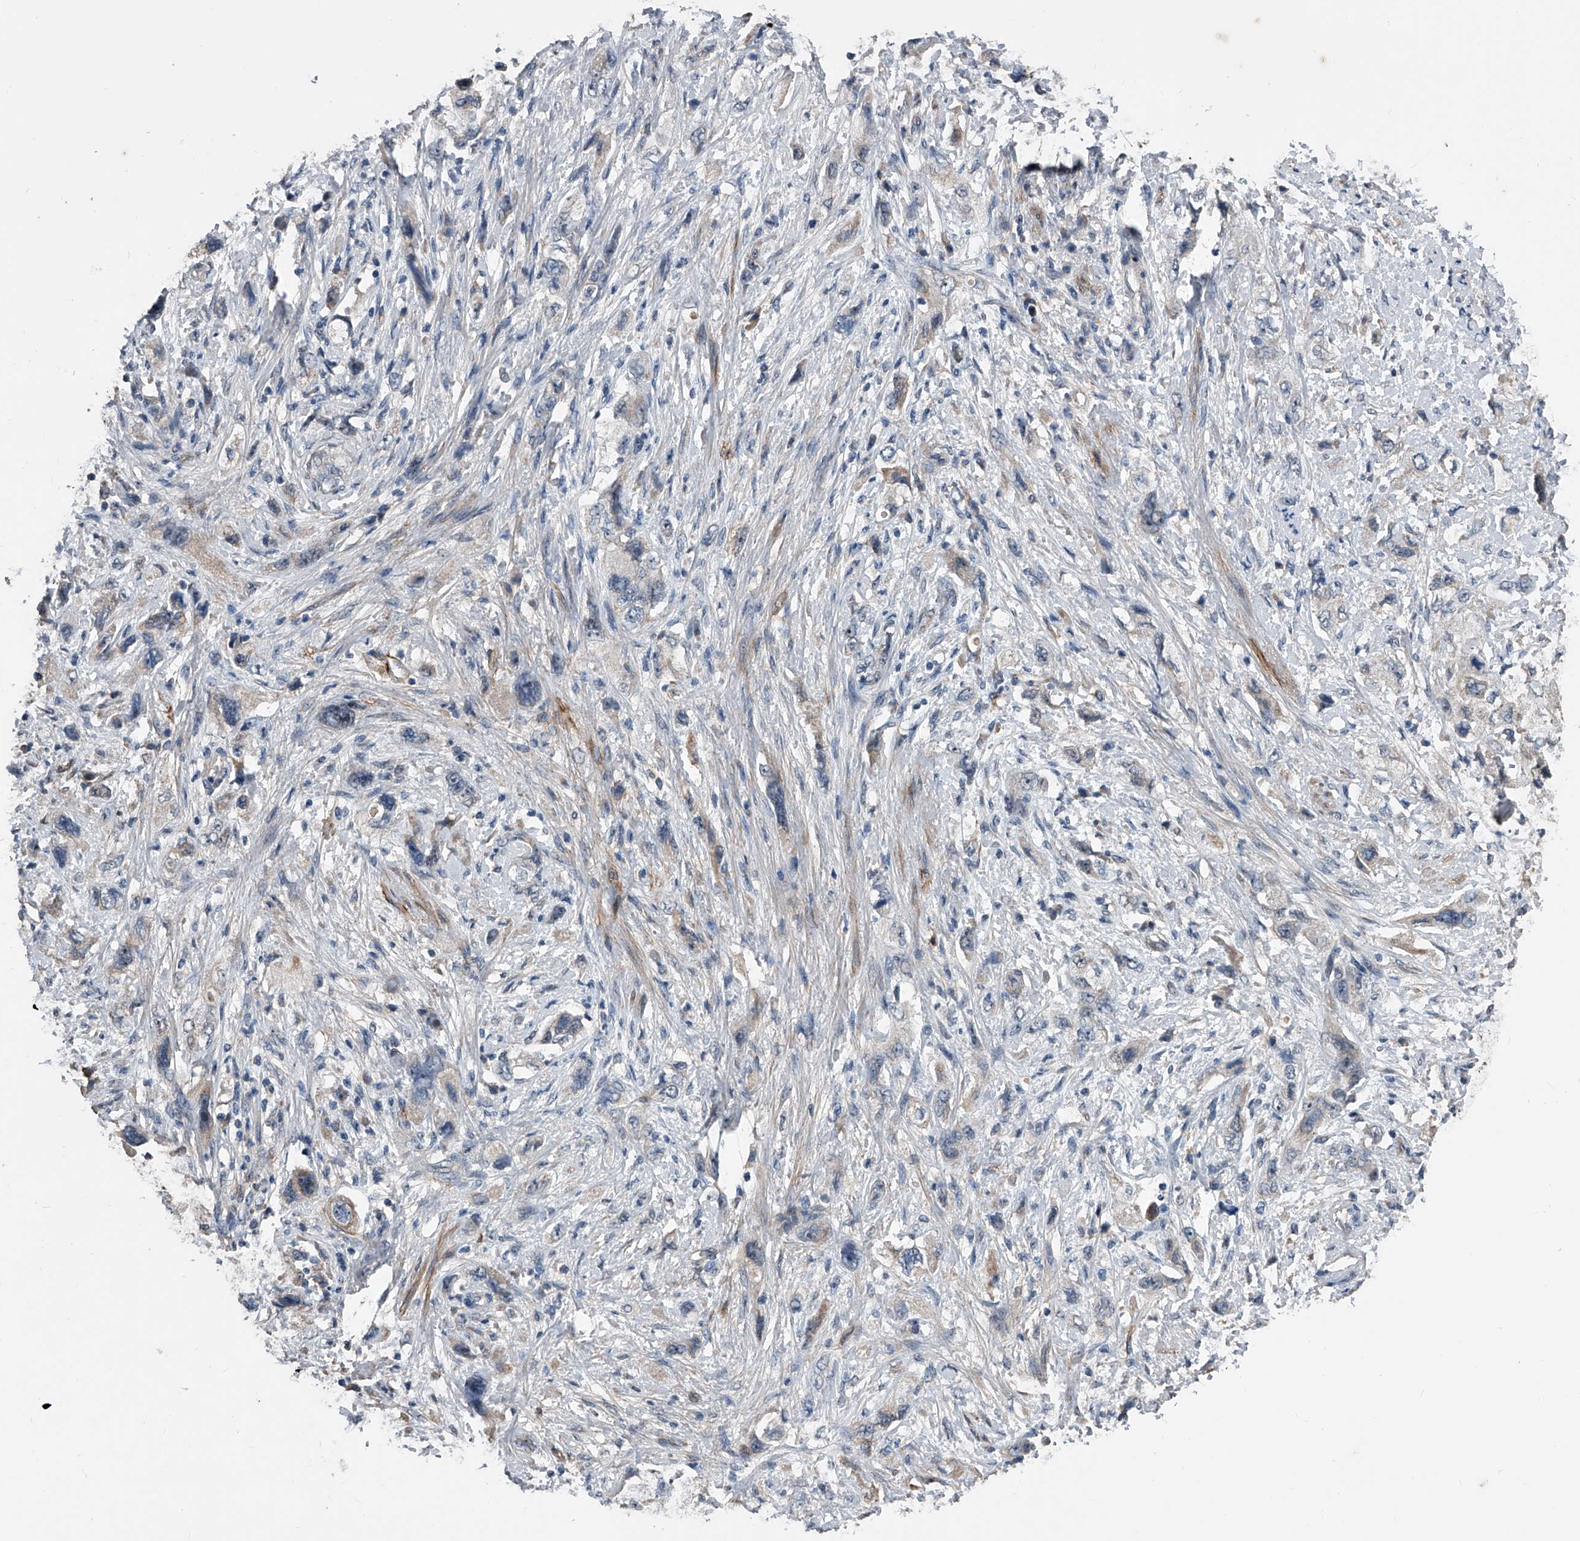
{"staining": {"intensity": "negative", "quantity": "none", "location": "none"}, "tissue": "pancreatic cancer", "cell_type": "Tumor cells", "image_type": "cancer", "snomed": [{"axis": "morphology", "description": "Adenocarcinoma, NOS"}, {"axis": "topography", "description": "Pancreas"}], "caption": "Tumor cells are negative for brown protein staining in pancreatic cancer (adenocarcinoma). (Stains: DAB immunohistochemistry with hematoxylin counter stain, Microscopy: brightfield microscopy at high magnification).", "gene": "PHACTR1", "patient": {"sex": "female", "age": 73}}